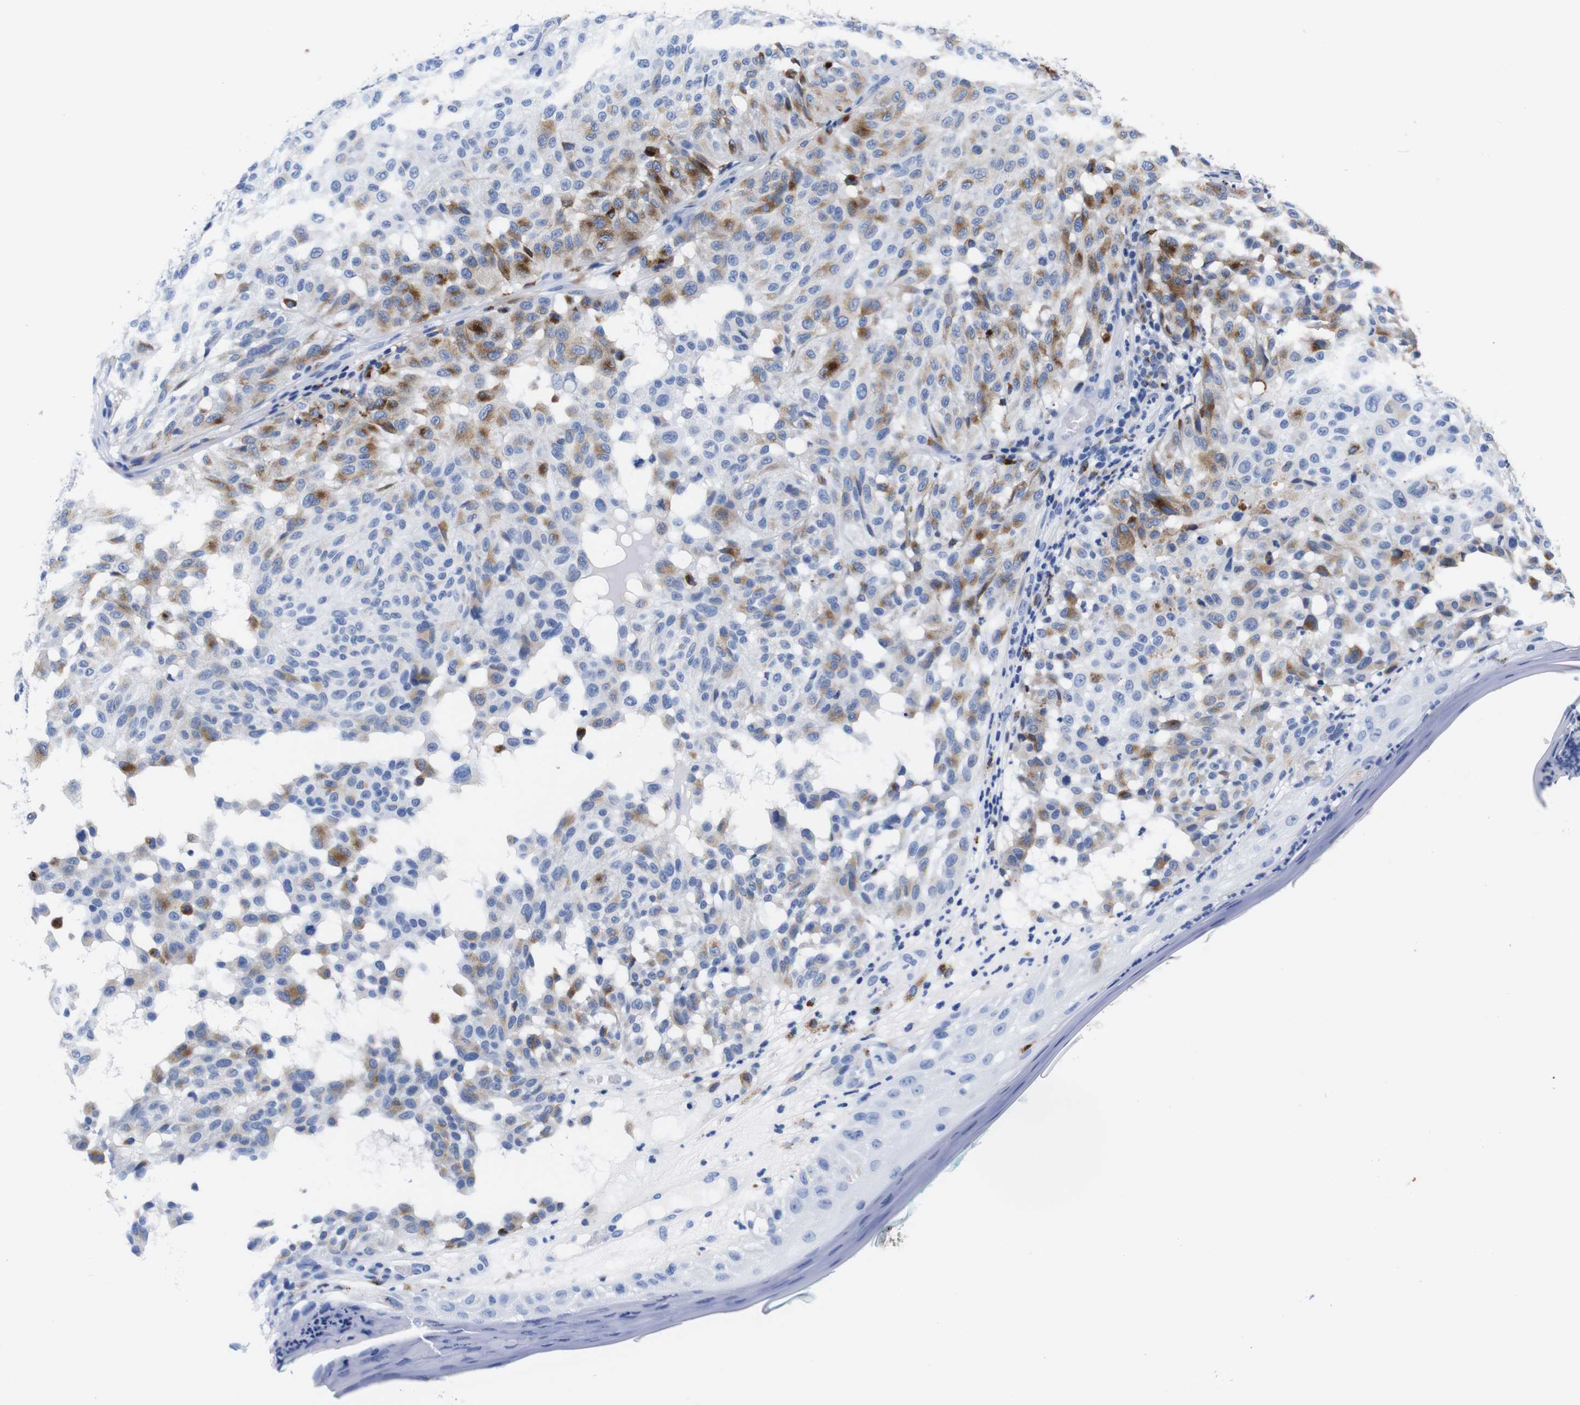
{"staining": {"intensity": "moderate", "quantity": "<25%", "location": "cytoplasmic/membranous"}, "tissue": "melanoma", "cell_type": "Tumor cells", "image_type": "cancer", "snomed": [{"axis": "morphology", "description": "Malignant melanoma, NOS"}, {"axis": "topography", "description": "Skin"}], "caption": "A photomicrograph of malignant melanoma stained for a protein displays moderate cytoplasmic/membranous brown staining in tumor cells.", "gene": "HLA-DMB", "patient": {"sex": "female", "age": 46}}